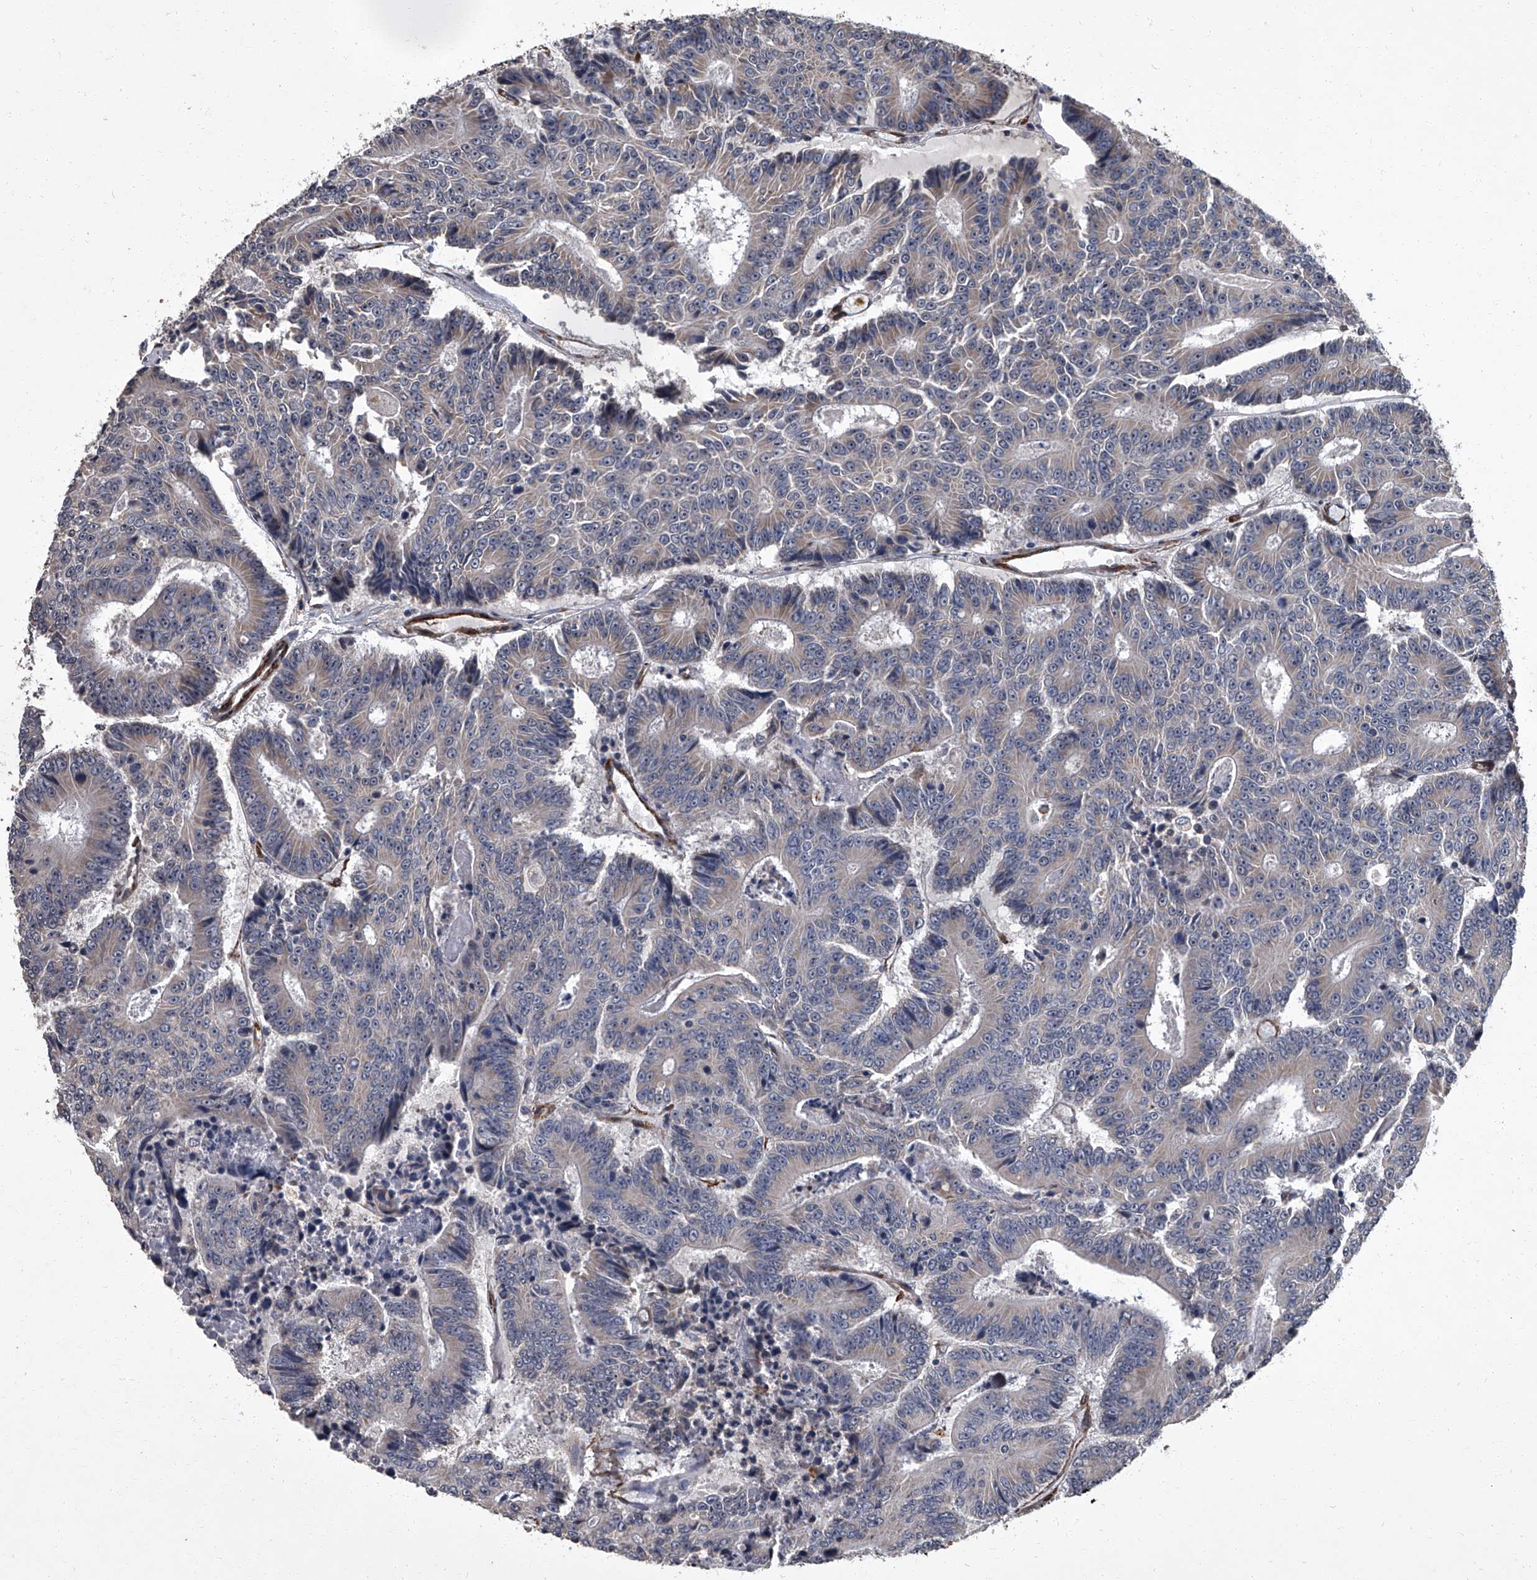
{"staining": {"intensity": "negative", "quantity": "none", "location": "none"}, "tissue": "colorectal cancer", "cell_type": "Tumor cells", "image_type": "cancer", "snomed": [{"axis": "morphology", "description": "Adenocarcinoma, NOS"}, {"axis": "topography", "description": "Colon"}], "caption": "There is no significant positivity in tumor cells of colorectal adenocarcinoma.", "gene": "SIRT4", "patient": {"sex": "male", "age": 83}}